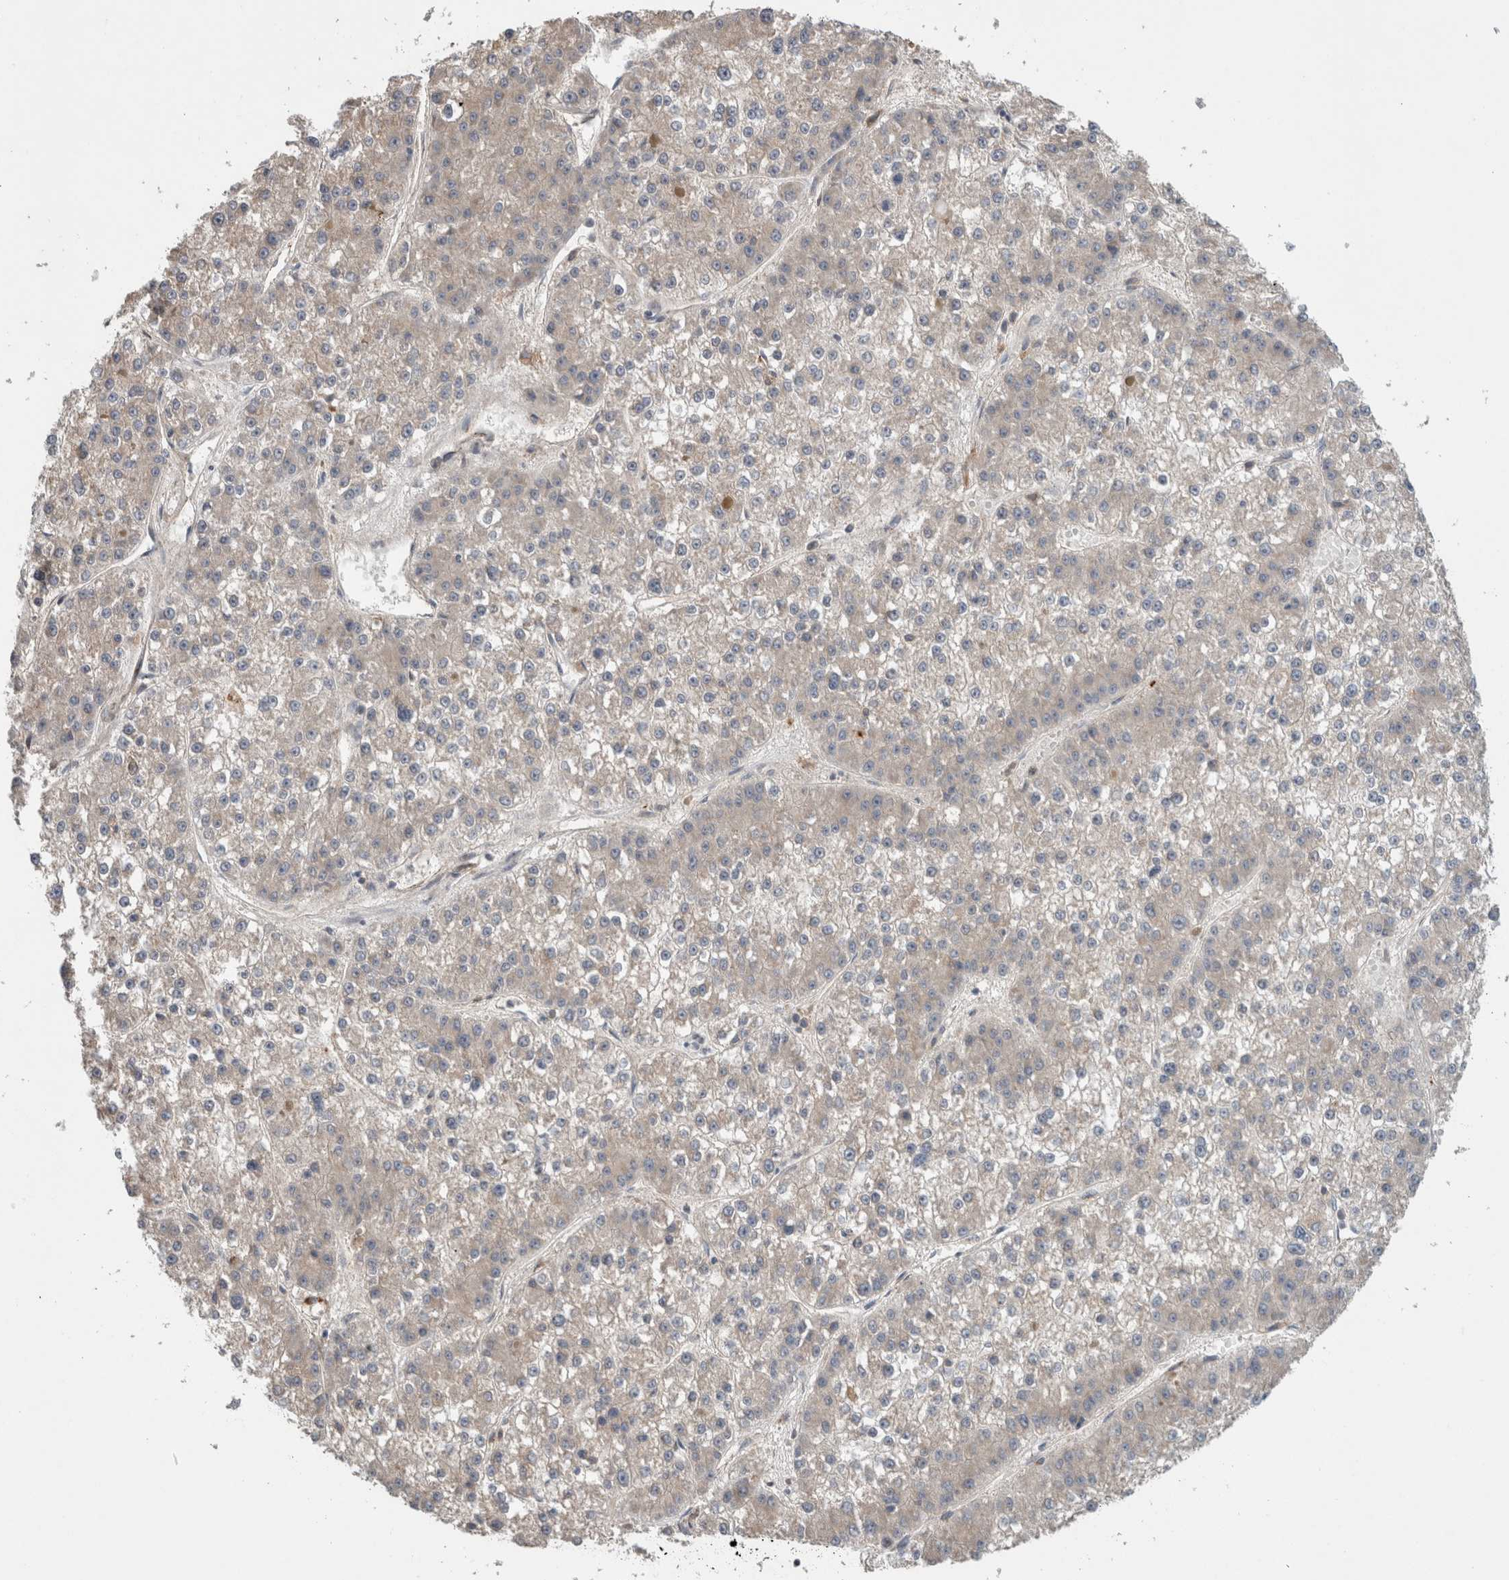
{"staining": {"intensity": "negative", "quantity": "none", "location": "none"}, "tissue": "liver cancer", "cell_type": "Tumor cells", "image_type": "cancer", "snomed": [{"axis": "morphology", "description": "Carcinoma, Hepatocellular, NOS"}, {"axis": "topography", "description": "Liver"}], "caption": "An immunohistochemistry (IHC) histopathology image of hepatocellular carcinoma (liver) is shown. There is no staining in tumor cells of hepatocellular carcinoma (liver).", "gene": "TARBP1", "patient": {"sex": "female", "age": 73}}